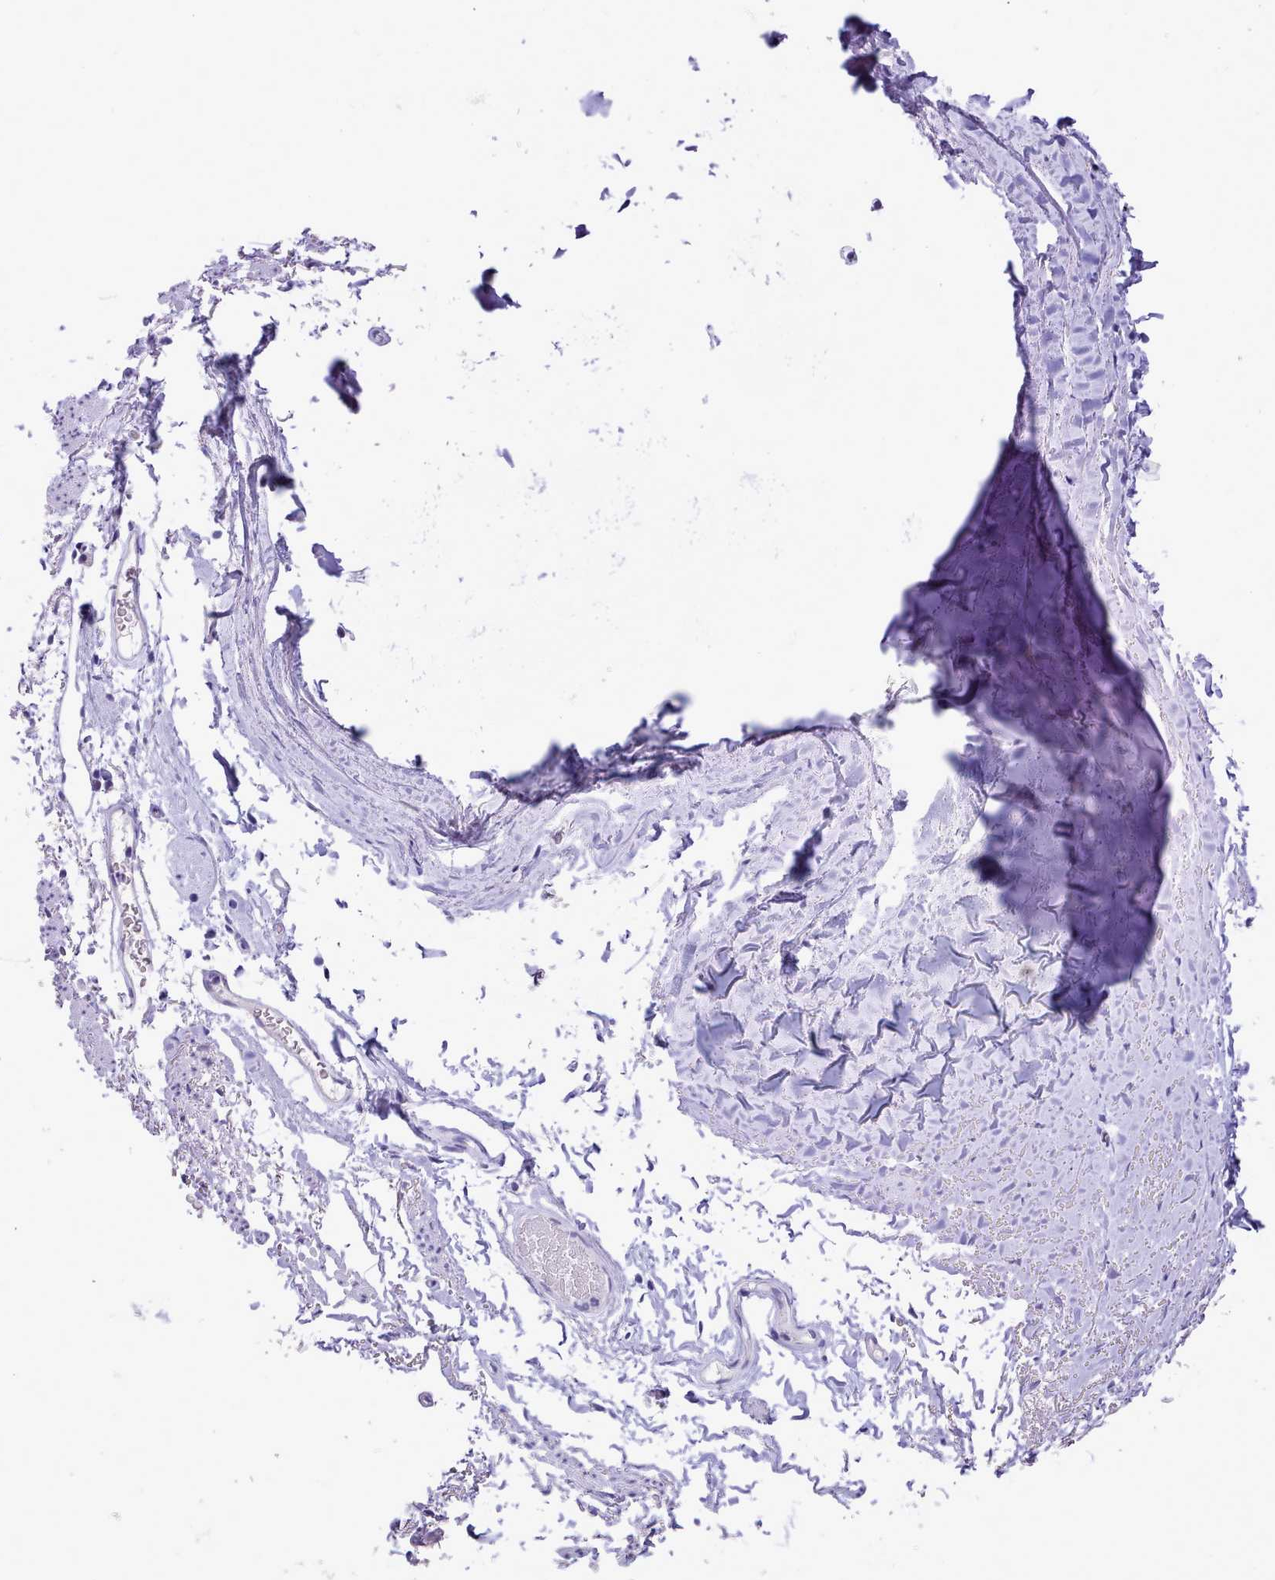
{"staining": {"intensity": "negative", "quantity": "none", "location": "none"}, "tissue": "adipose tissue", "cell_type": "Adipocytes", "image_type": "normal", "snomed": [{"axis": "morphology", "description": "Normal tissue, NOS"}, {"axis": "topography", "description": "Cartilage tissue"}, {"axis": "topography", "description": "Bronchus"}], "caption": "This is a histopathology image of IHC staining of normal adipose tissue, which shows no positivity in adipocytes.", "gene": "LRRC37A2", "patient": {"sex": "female", "age": 73}}